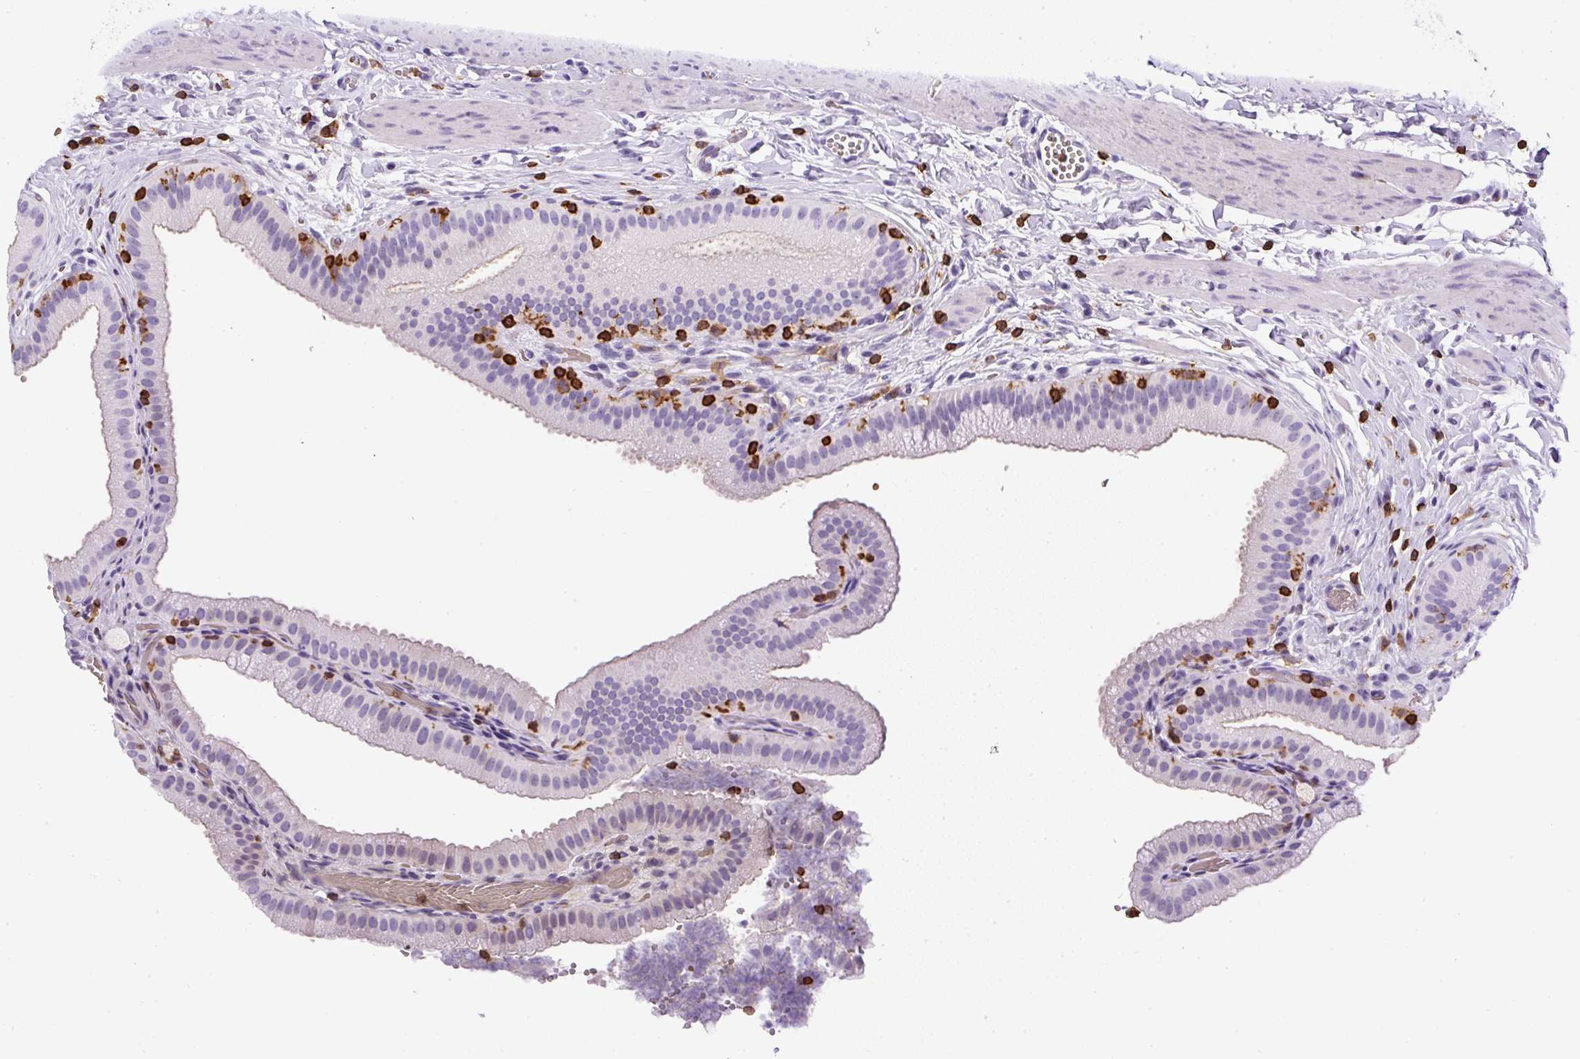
{"staining": {"intensity": "negative", "quantity": "none", "location": "none"}, "tissue": "gallbladder", "cell_type": "Glandular cells", "image_type": "normal", "snomed": [{"axis": "morphology", "description": "Normal tissue, NOS"}, {"axis": "topography", "description": "Gallbladder"}], "caption": "Immunohistochemistry (IHC) histopathology image of unremarkable gallbladder: gallbladder stained with DAB shows no significant protein expression in glandular cells.", "gene": "FAM228B", "patient": {"sex": "female", "age": 63}}